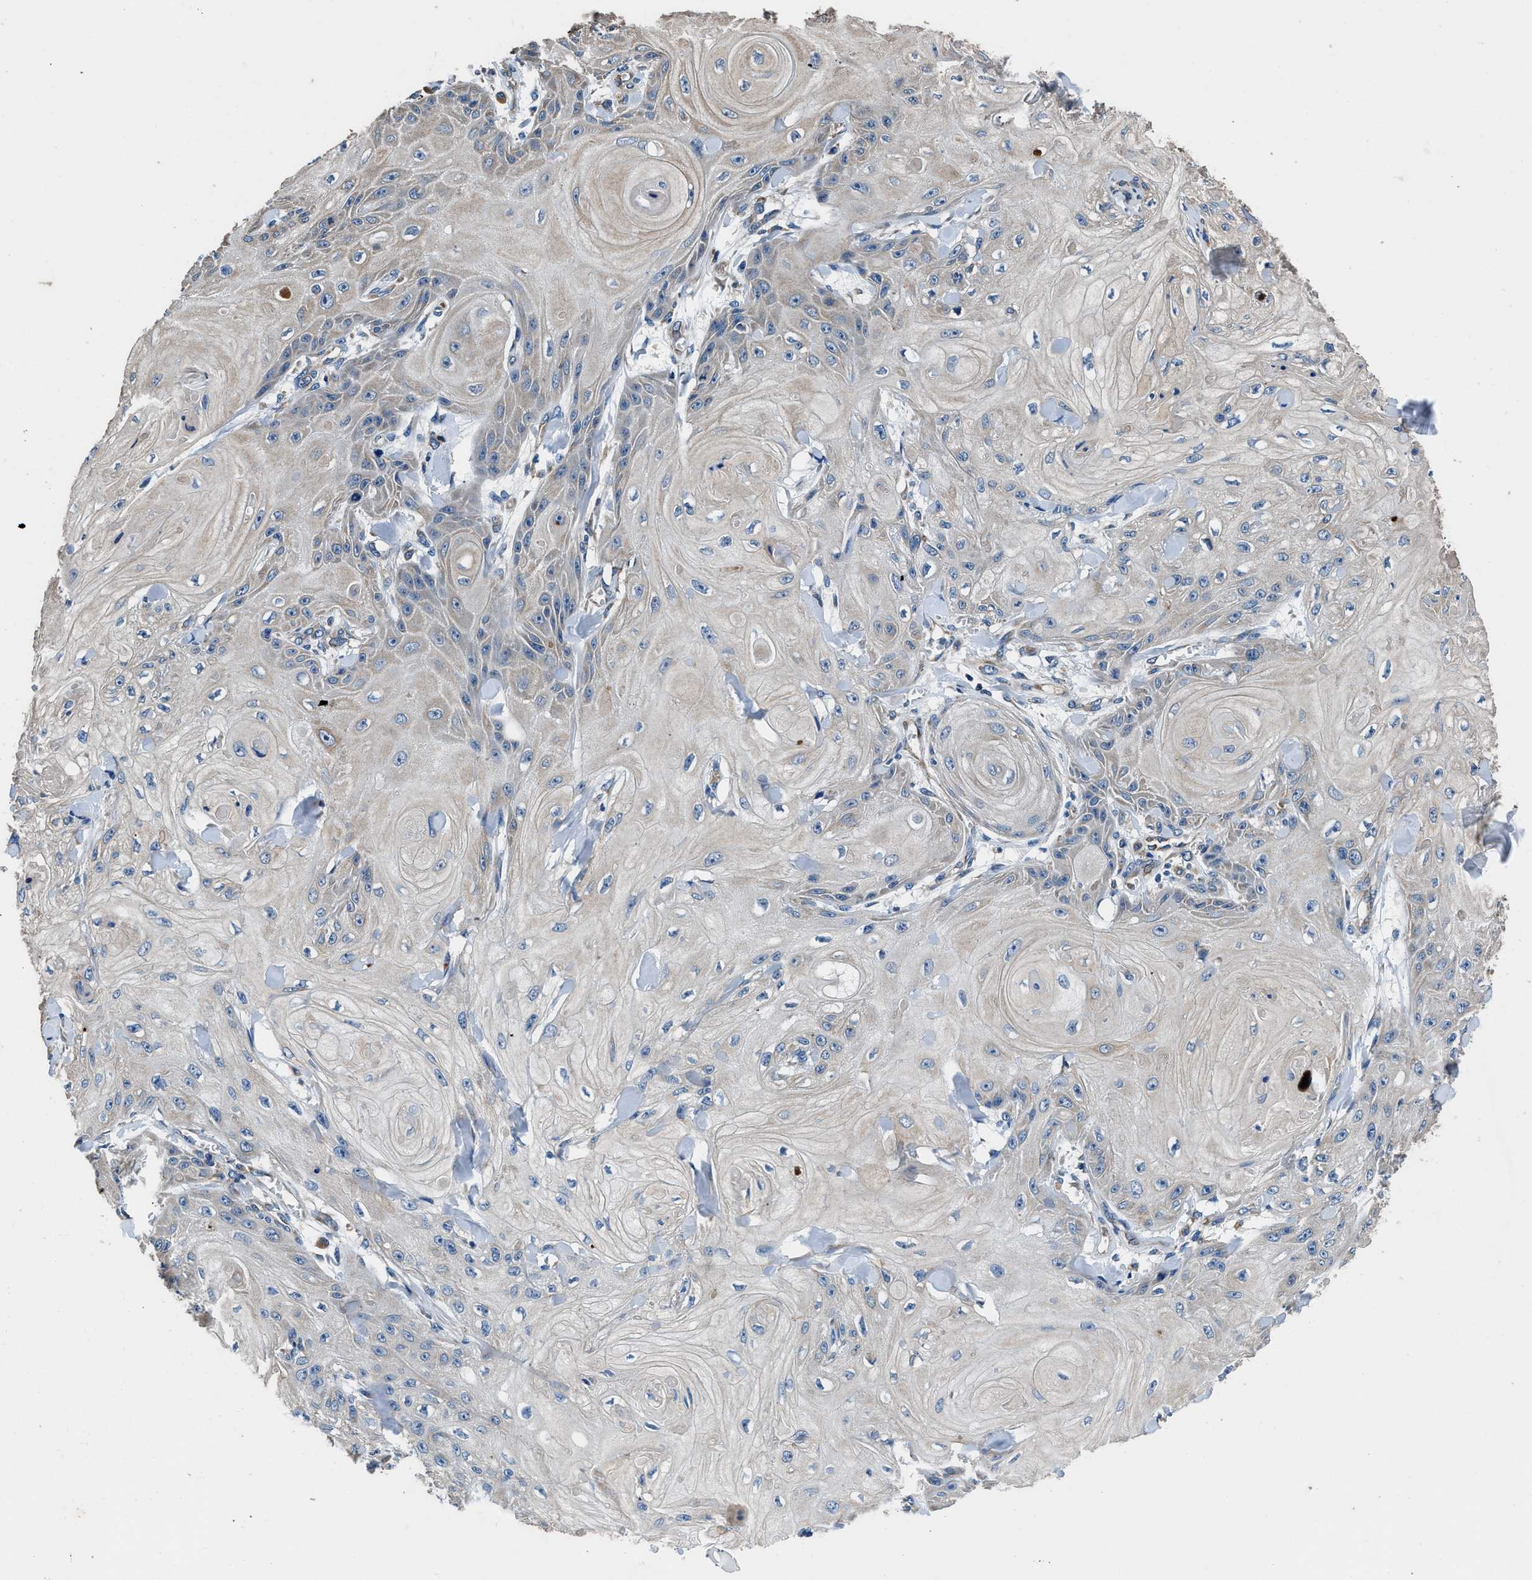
{"staining": {"intensity": "weak", "quantity": "<25%", "location": "cytoplasmic/membranous"}, "tissue": "skin cancer", "cell_type": "Tumor cells", "image_type": "cancer", "snomed": [{"axis": "morphology", "description": "Squamous cell carcinoma, NOS"}, {"axis": "topography", "description": "Skin"}], "caption": "Skin cancer (squamous cell carcinoma) was stained to show a protein in brown. There is no significant positivity in tumor cells. The staining was performed using DAB (3,3'-diaminobenzidine) to visualize the protein expression in brown, while the nuclei were stained in blue with hematoxylin (Magnification: 20x).", "gene": "DHRS7B", "patient": {"sex": "male", "age": 74}}